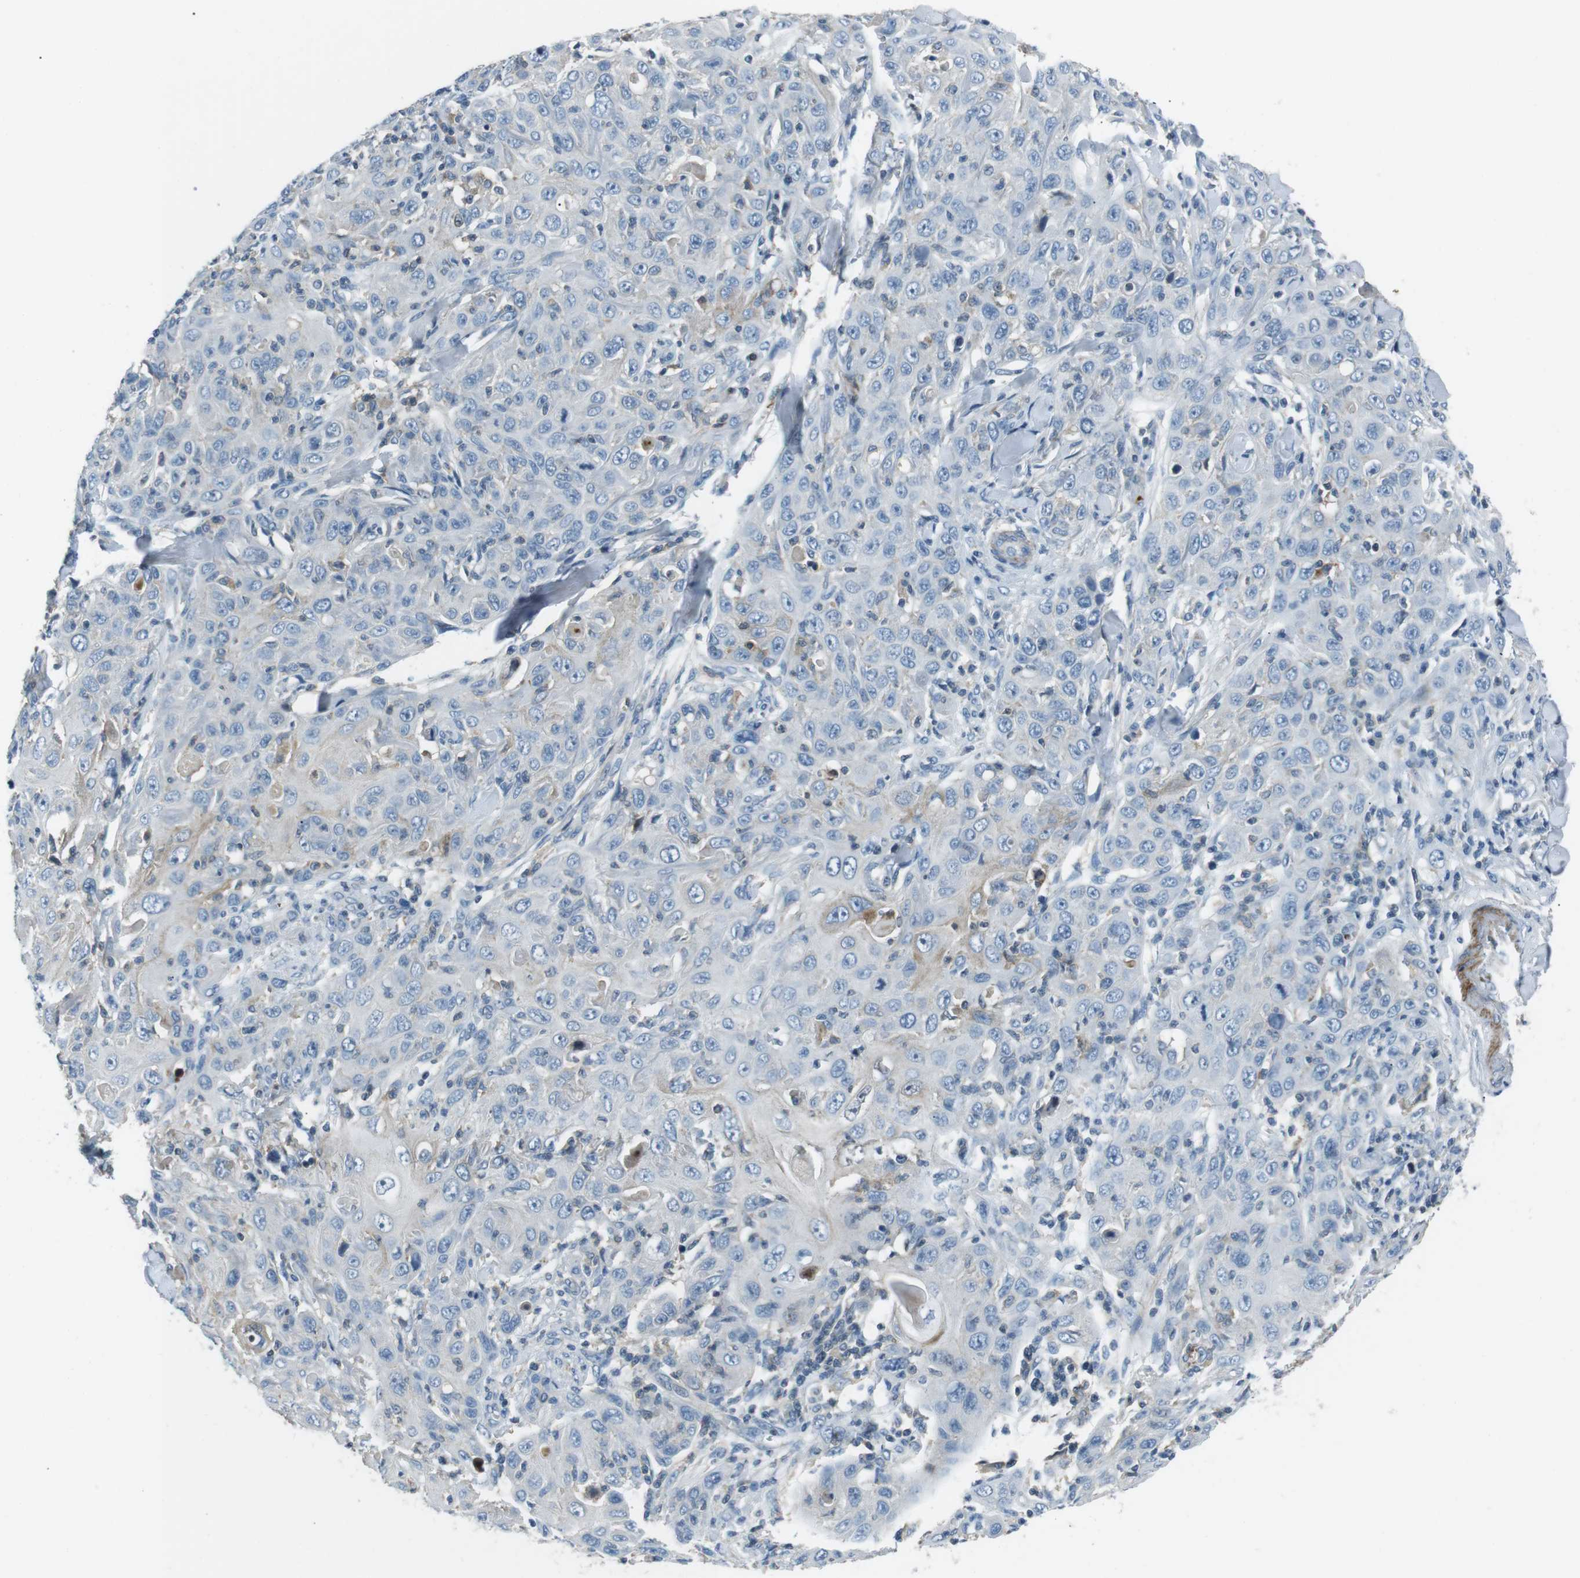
{"staining": {"intensity": "negative", "quantity": "none", "location": "none"}, "tissue": "skin cancer", "cell_type": "Tumor cells", "image_type": "cancer", "snomed": [{"axis": "morphology", "description": "Squamous cell carcinoma, NOS"}, {"axis": "topography", "description": "Skin"}], "caption": "Tumor cells show no significant protein expression in squamous cell carcinoma (skin). The staining was performed using DAB (3,3'-diaminobenzidine) to visualize the protein expression in brown, while the nuclei were stained in blue with hematoxylin (Magnification: 20x).", "gene": "ARVCF", "patient": {"sex": "female", "age": 88}}